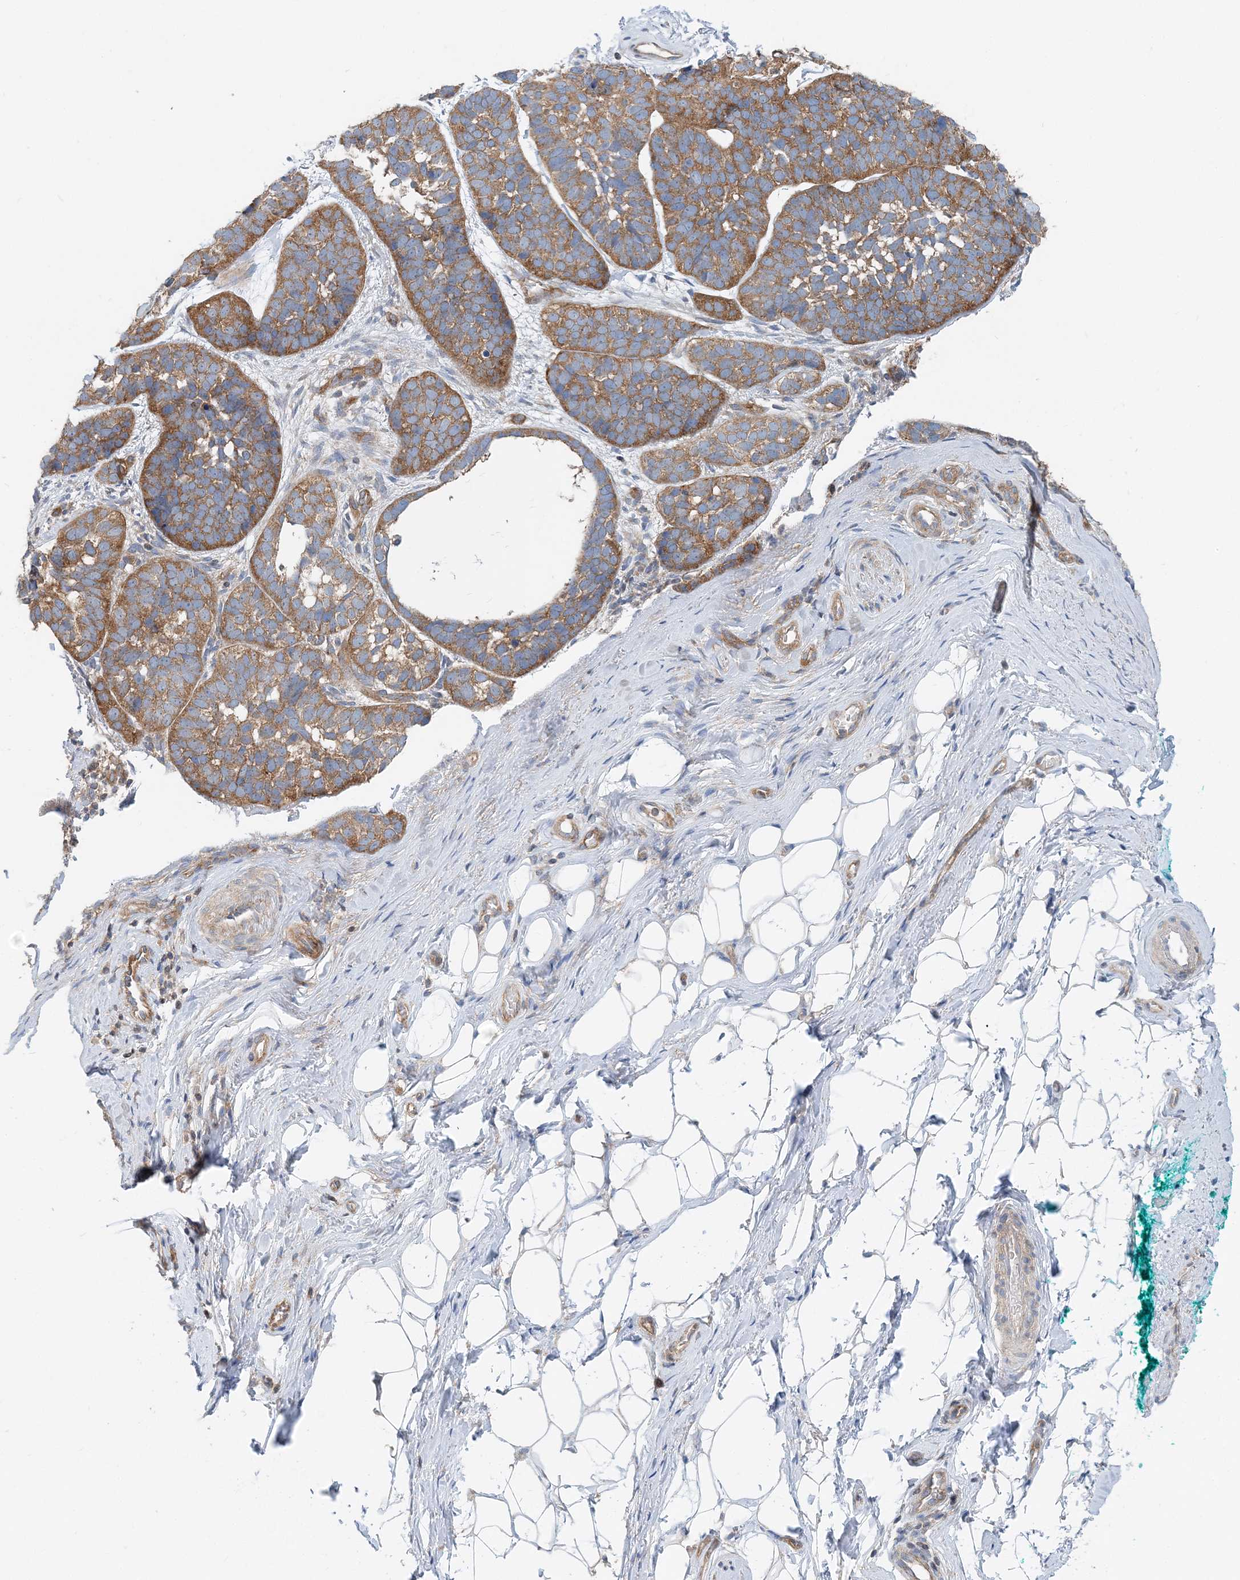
{"staining": {"intensity": "moderate", "quantity": ">75%", "location": "cytoplasmic/membranous"}, "tissue": "skin cancer", "cell_type": "Tumor cells", "image_type": "cancer", "snomed": [{"axis": "morphology", "description": "Basal cell carcinoma"}, {"axis": "topography", "description": "Skin"}], "caption": "Skin basal cell carcinoma stained for a protein (brown) shows moderate cytoplasmic/membranous positive positivity in approximately >75% of tumor cells.", "gene": "MOB4", "patient": {"sex": "male", "age": 62}}